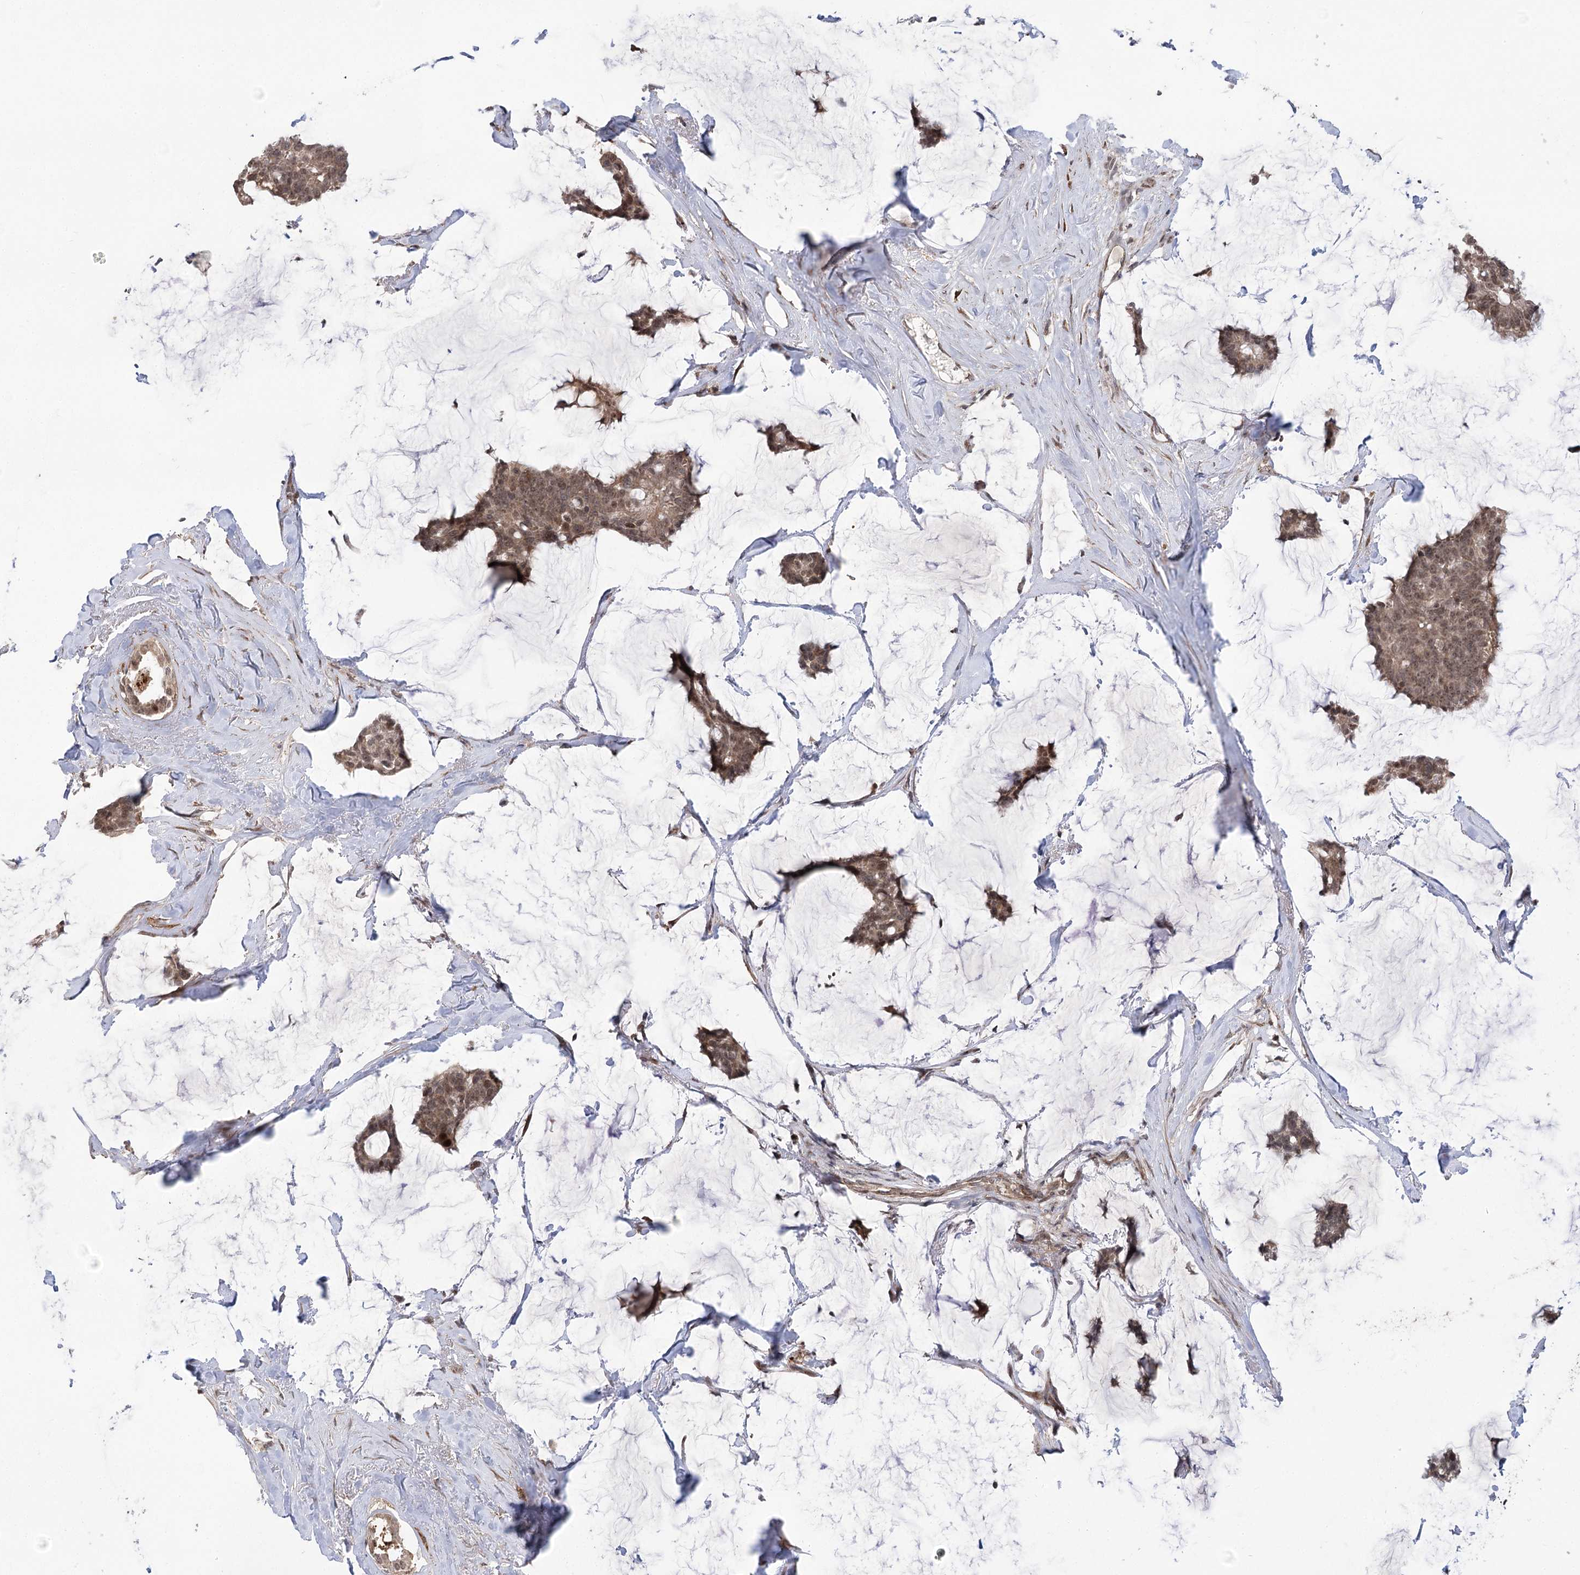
{"staining": {"intensity": "moderate", "quantity": ">75%", "location": "cytoplasmic/membranous,nuclear"}, "tissue": "breast cancer", "cell_type": "Tumor cells", "image_type": "cancer", "snomed": [{"axis": "morphology", "description": "Duct carcinoma"}, {"axis": "topography", "description": "Breast"}], "caption": "The photomicrograph reveals immunohistochemical staining of breast cancer (intraductal carcinoma). There is moderate cytoplasmic/membranous and nuclear expression is present in about >75% of tumor cells.", "gene": "TENM2", "patient": {"sex": "female", "age": 93}}